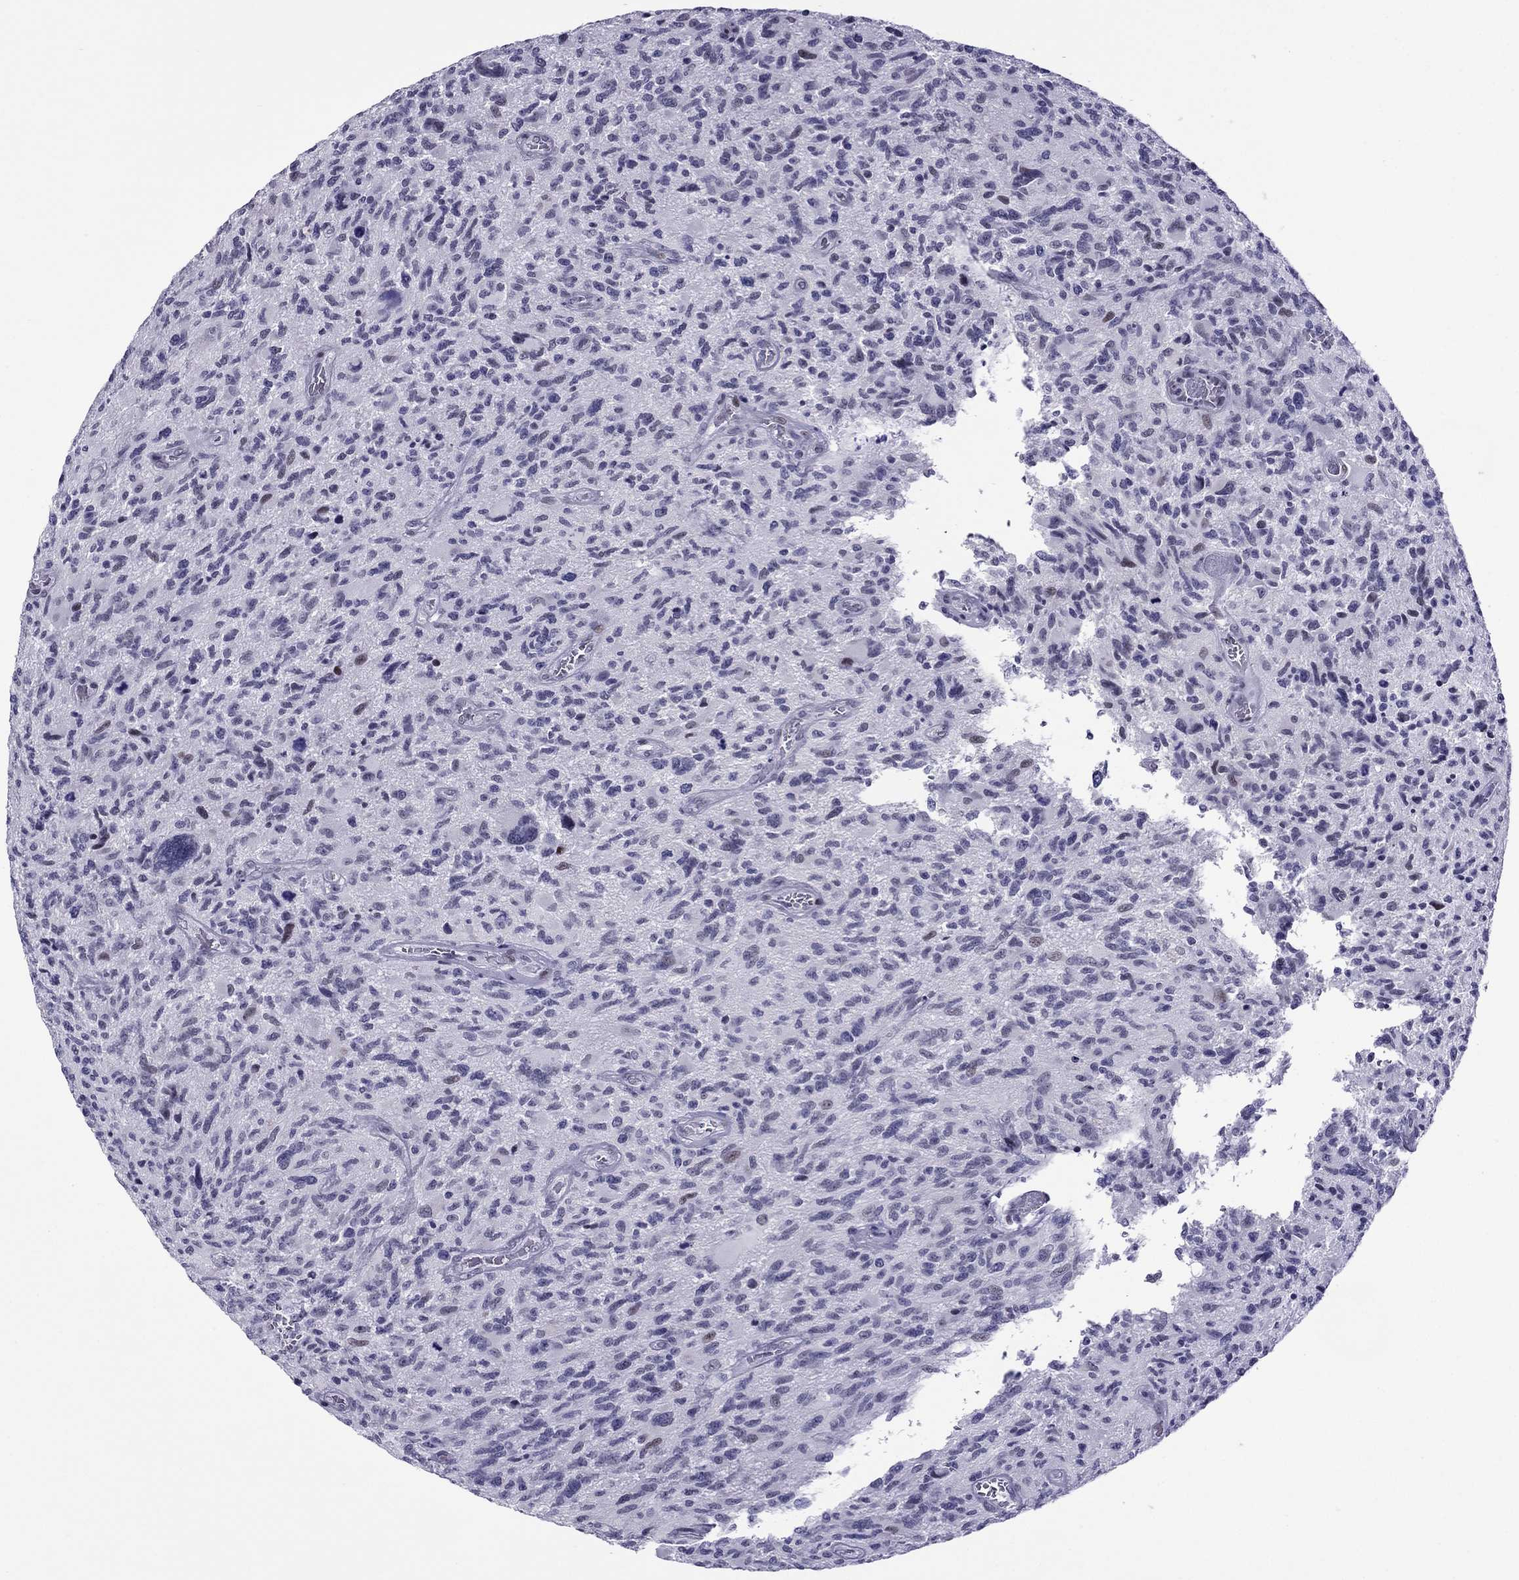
{"staining": {"intensity": "negative", "quantity": "none", "location": "none"}, "tissue": "glioma", "cell_type": "Tumor cells", "image_type": "cancer", "snomed": [{"axis": "morphology", "description": "Glioma, malignant, NOS"}, {"axis": "morphology", "description": "Glioma, malignant, High grade"}, {"axis": "topography", "description": "Brain"}], "caption": "An immunohistochemistry (IHC) image of glioma is shown. There is no staining in tumor cells of glioma. (DAB (3,3'-diaminobenzidine) immunohistochemistry, high magnification).", "gene": "MYLK3", "patient": {"sex": "female", "age": 71}}